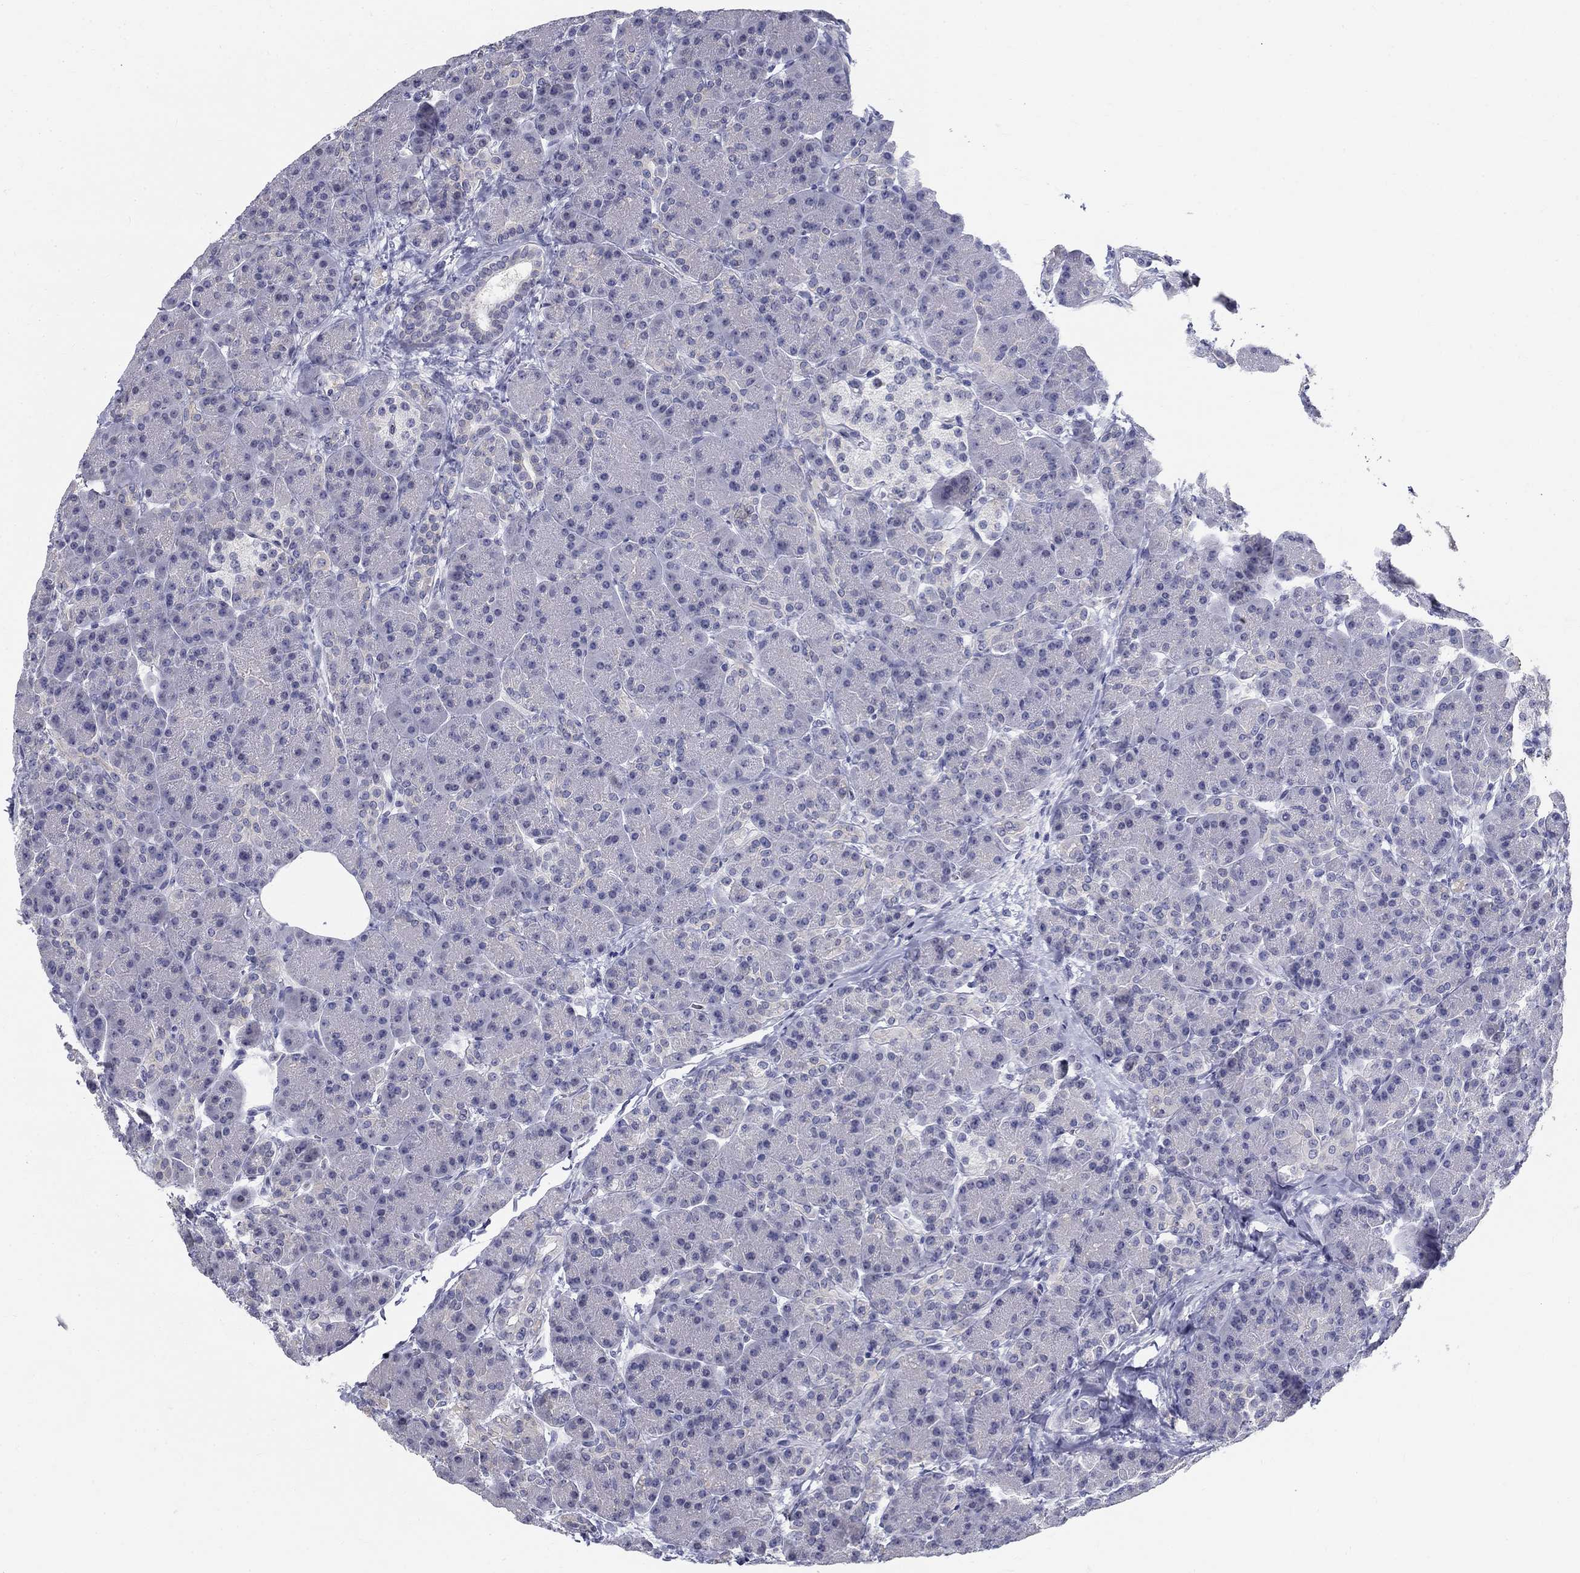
{"staining": {"intensity": "negative", "quantity": "none", "location": "none"}, "tissue": "pancreas", "cell_type": "Exocrine glandular cells", "image_type": "normal", "snomed": [{"axis": "morphology", "description": "Normal tissue, NOS"}, {"axis": "topography", "description": "Pancreas"}], "caption": "A high-resolution histopathology image shows immunohistochemistry (IHC) staining of normal pancreas, which demonstrates no significant positivity in exocrine glandular cells. Brightfield microscopy of IHC stained with DAB (3,3'-diaminobenzidine) (brown) and hematoxylin (blue), captured at high magnification.", "gene": "ENSG00000290147", "patient": {"sex": "female", "age": 63}}